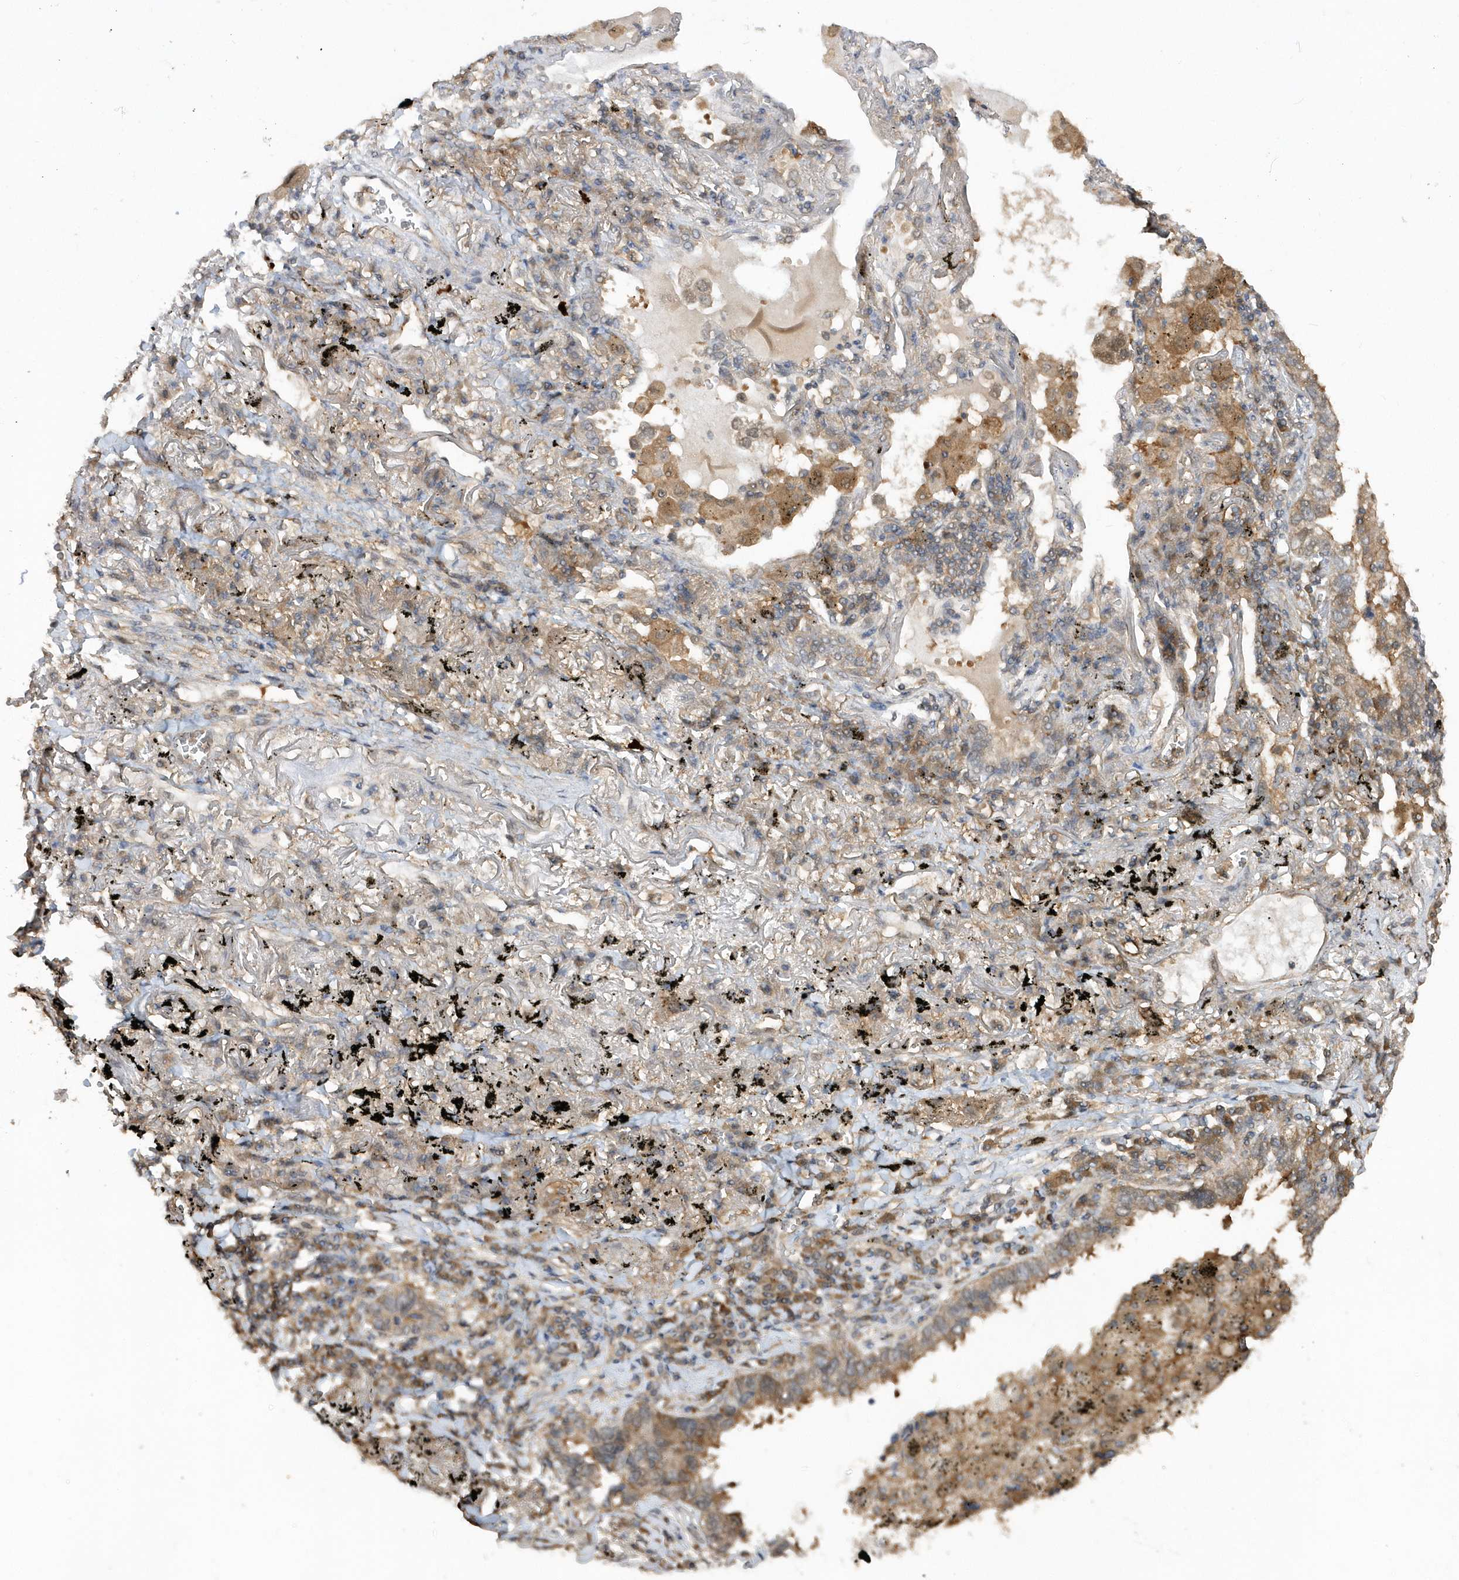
{"staining": {"intensity": "moderate", "quantity": "<25%", "location": "cytoplasmic/membranous"}, "tissue": "lung cancer", "cell_type": "Tumor cells", "image_type": "cancer", "snomed": [{"axis": "morphology", "description": "Adenocarcinoma, NOS"}, {"axis": "topography", "description": "Lung"}], "caption": "Protein expression analysis of adenocarcinoma (lung) exhibits moderate cytoplasmic/membranous positivity in approximately <25% of tumor cells.", "gene": "RPE", "patient": {"sex": "male", "age": 65}}